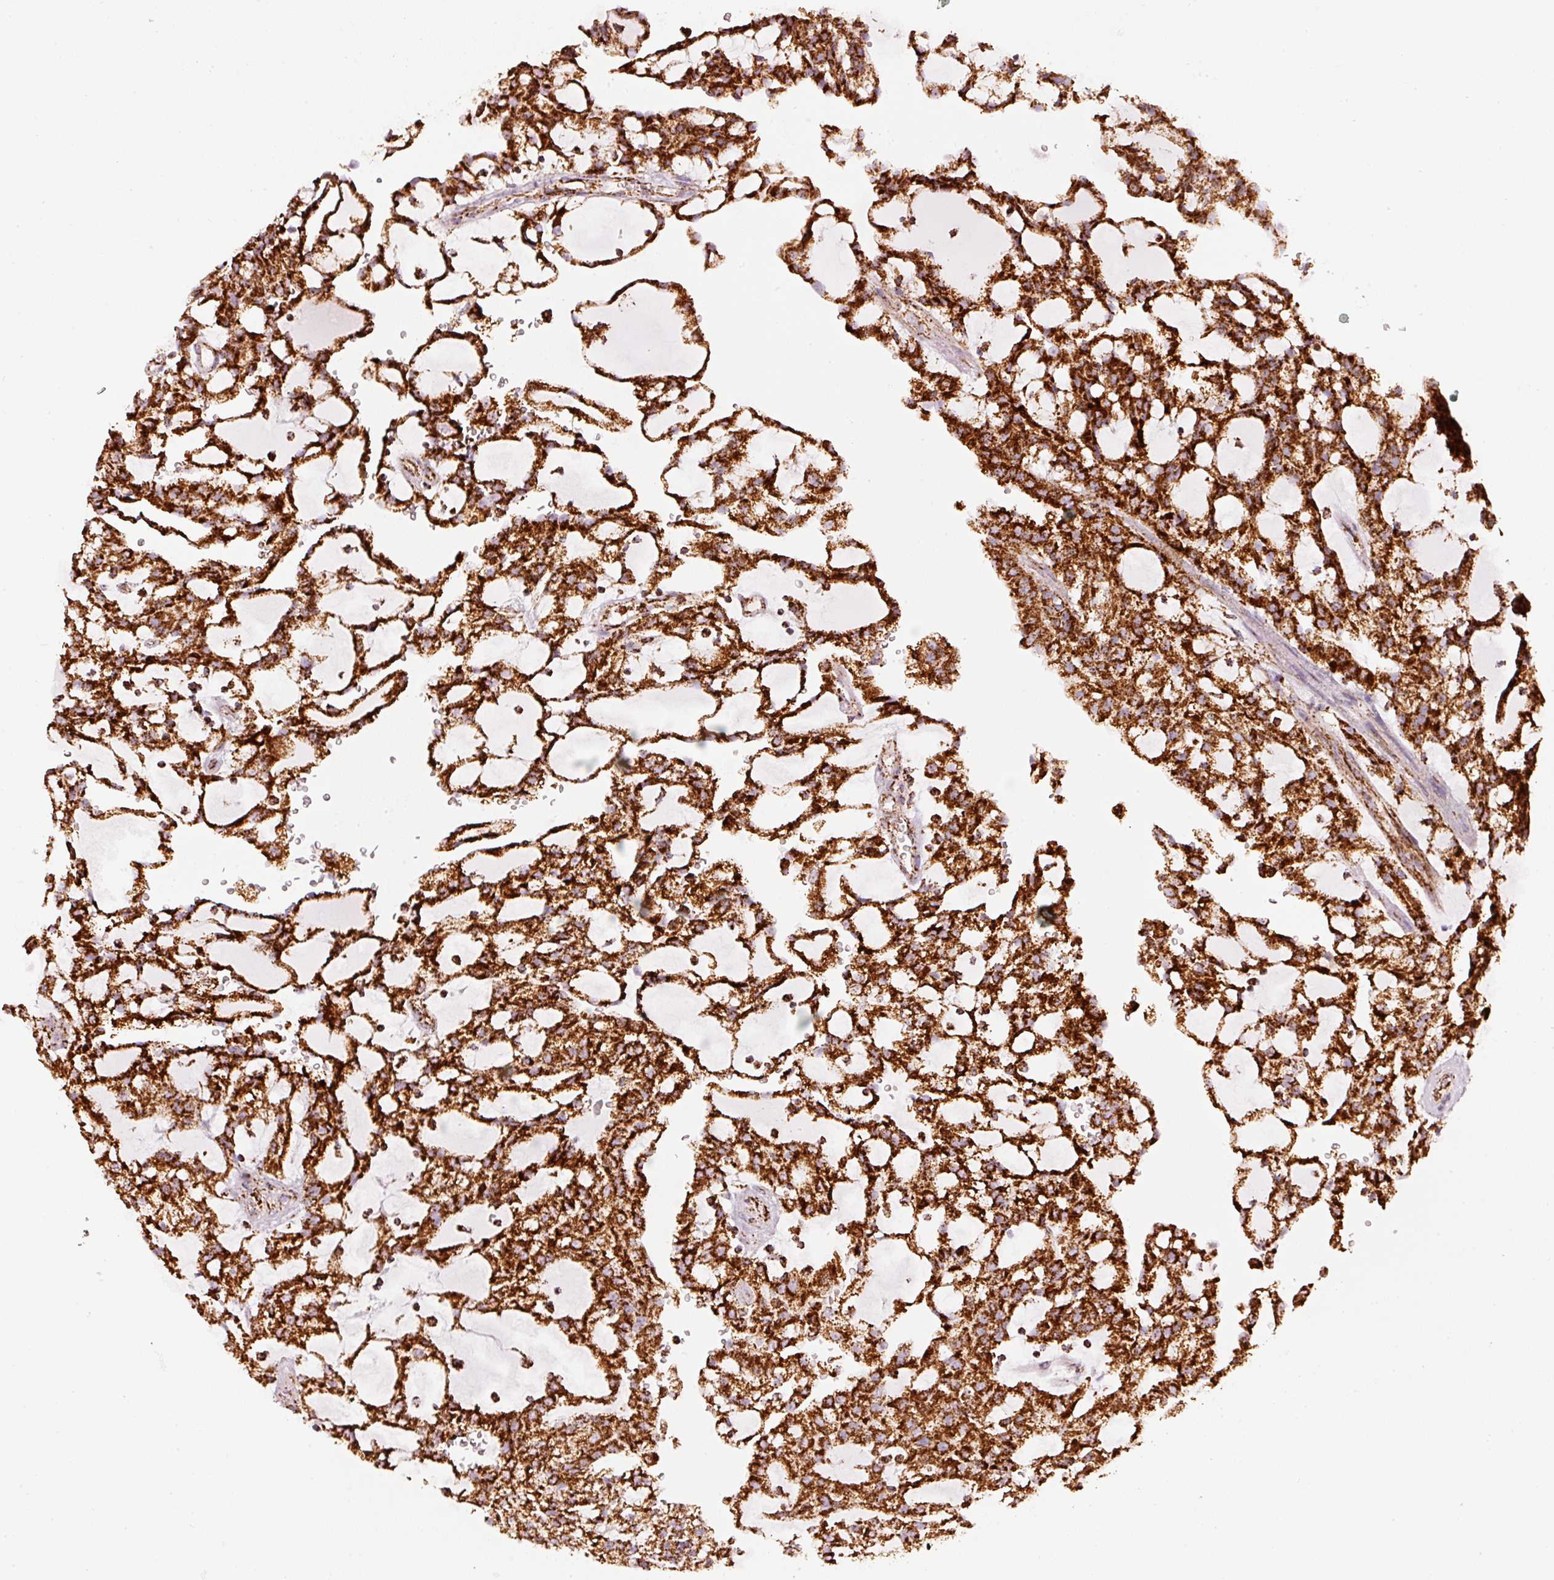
{"staining": {"intensity": "strong", "quantity": ">75%", "location": "cytoplasmic/membranous"}, "tissue": "renal cancer", "cell_type": "Tumor cells", "image_type": "cancer", "snomed": [{"axis": "morphology", "description": "Adenocarcinoma, NOS"}, {"axis": "topography", "description": "Kidney"}], "caption": "The histopathology image demonstrates immunohistochemical staining of adenocarcinoma (renal). There is strong cytoplasmic/membranous positivity is present in approximately >75% of tumor cells.", "gene": "UQCRC1", "patient": {"sex": "male", "age": 63}}